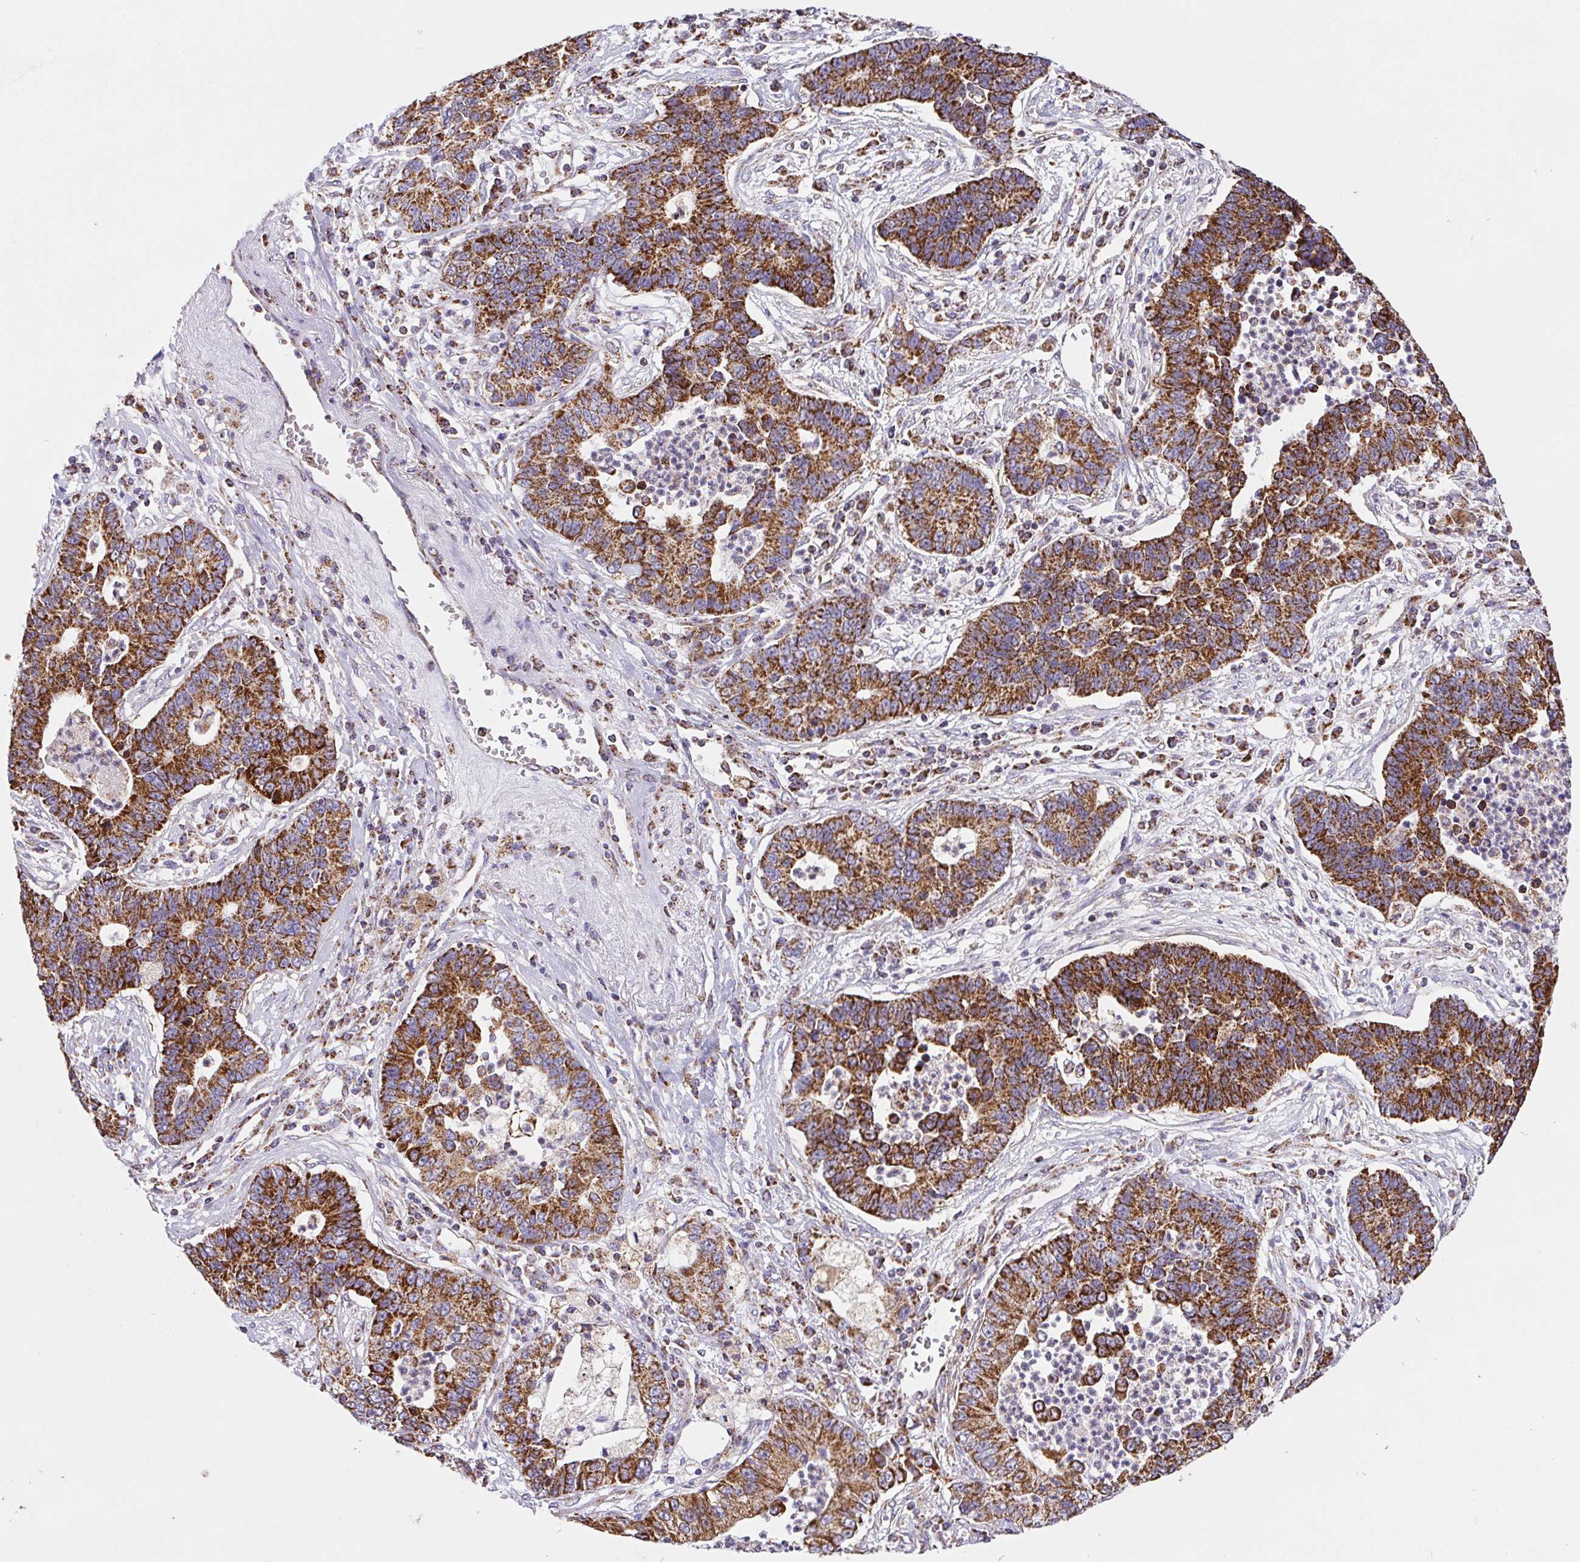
{"staining": {"intensity": "strong", "quantity": ">75%", "location": "cytoplasmic/membranous"}, "tissue": "lung cancer", "cell_type": "Tumor cells", "image_type": "cancer", "snomed": [{"axis": "morphology", "description": "Adenocarcinoma, NOS"}, {"axis": "topography", "description": "Lung"}], "caption": "Immunohistochemical staining of human adenocarcinoma (lung) shows high levels of strong cytoplasmic/membranous staining in about >75% of tumor cells. (IHC, brightfield microscopy, high magnification).", "gene": "NIPSNAP2", "patient": {"sex": "female", "age": 57}}